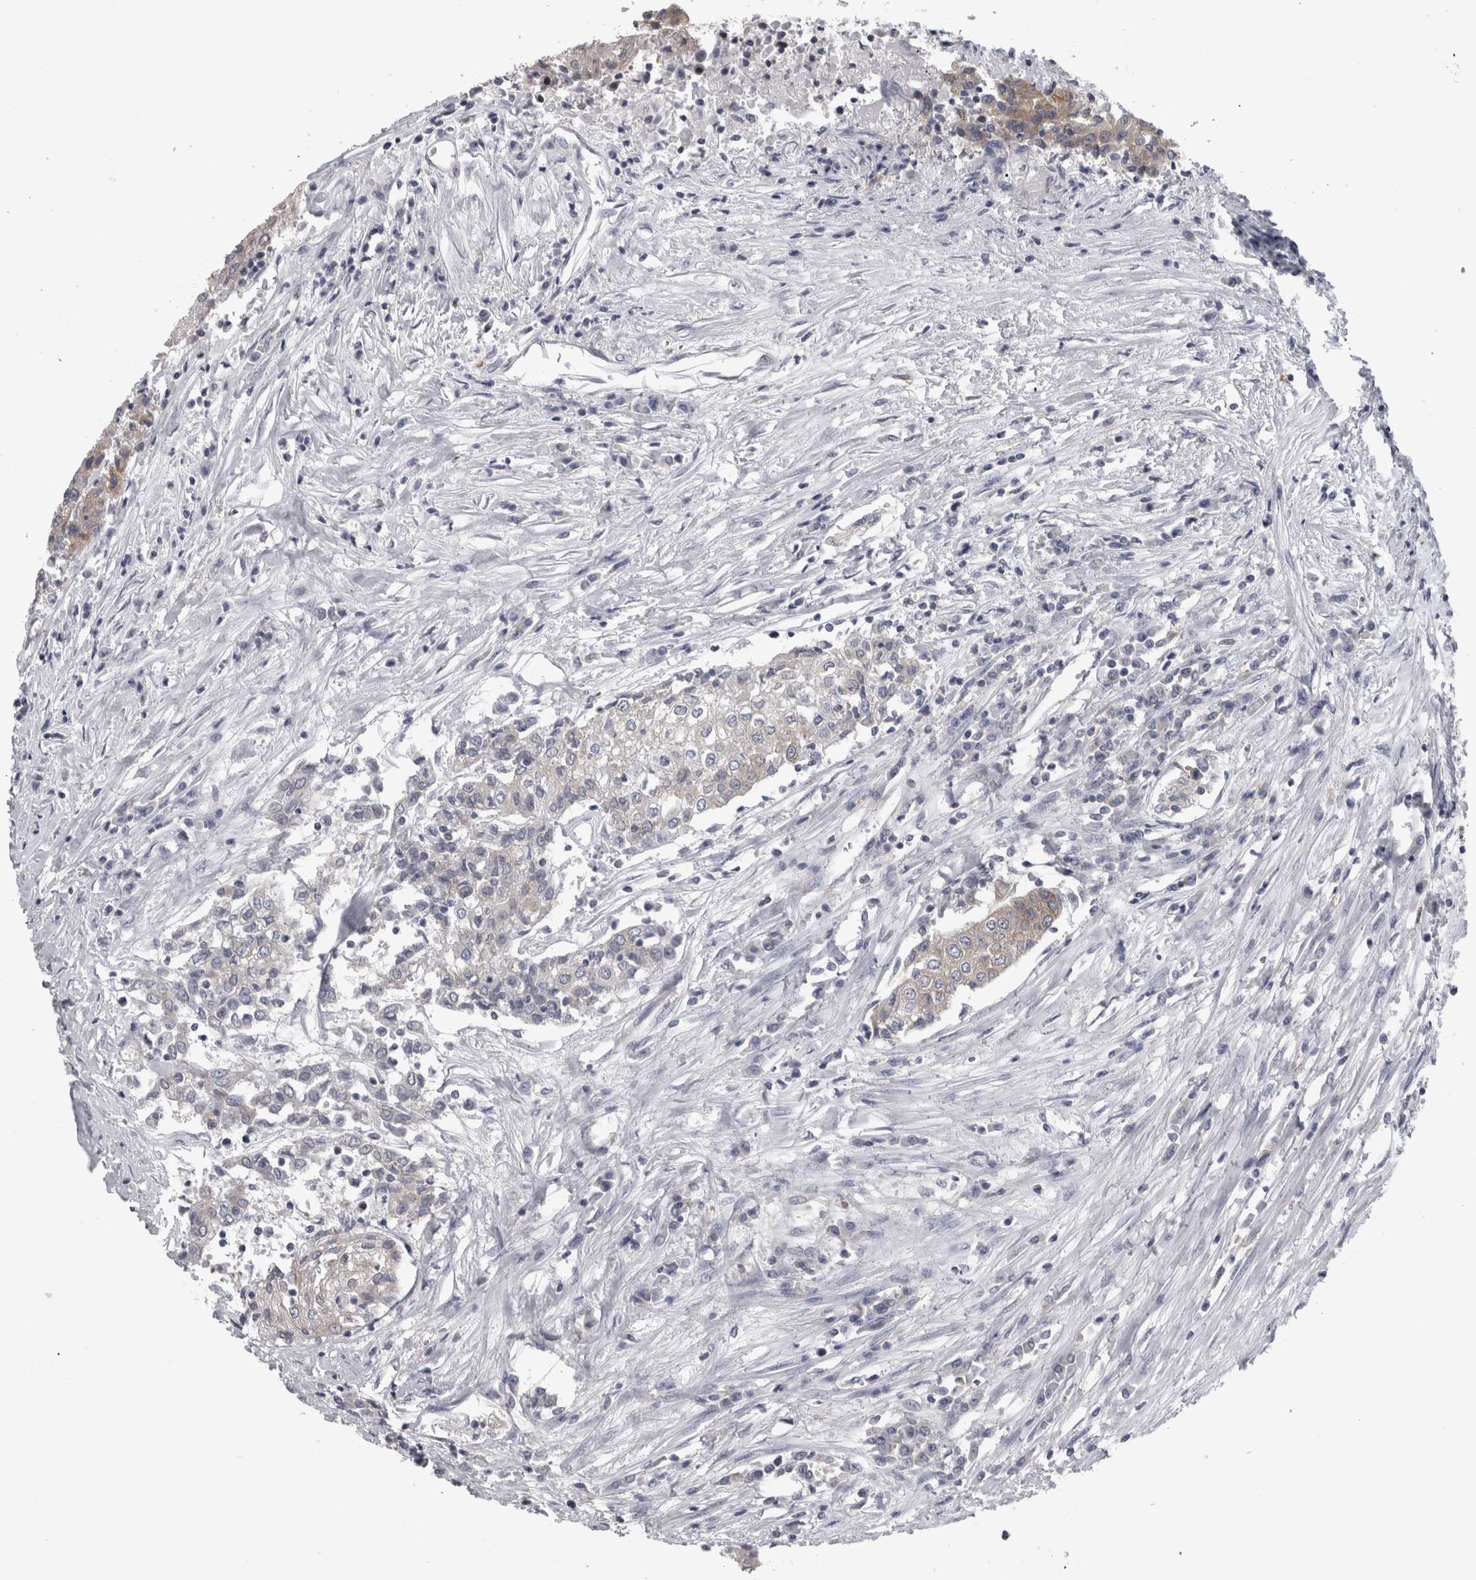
{"staining": {"intensity": "weak", "quantity": "25%-75%", "location": "cytoplasmic/membranous"}, "tissue": "urothelial cancer", "cell_type": "Tumor cells", "image_type": "cancer", "snomed": [{"axis": "morphology", "description": "Urothelial carcinoma, High grade"}, {"axis": "topography", "description": "Urinary bladder"}], "caption": "Protein expression analysis of urothelial cancer reveals weak cytoplasmic/membranous staining in about 25%-75% of tumor cells.", "gene": "PRRC2C", "patient": {"sex": "female", "age": 85}}